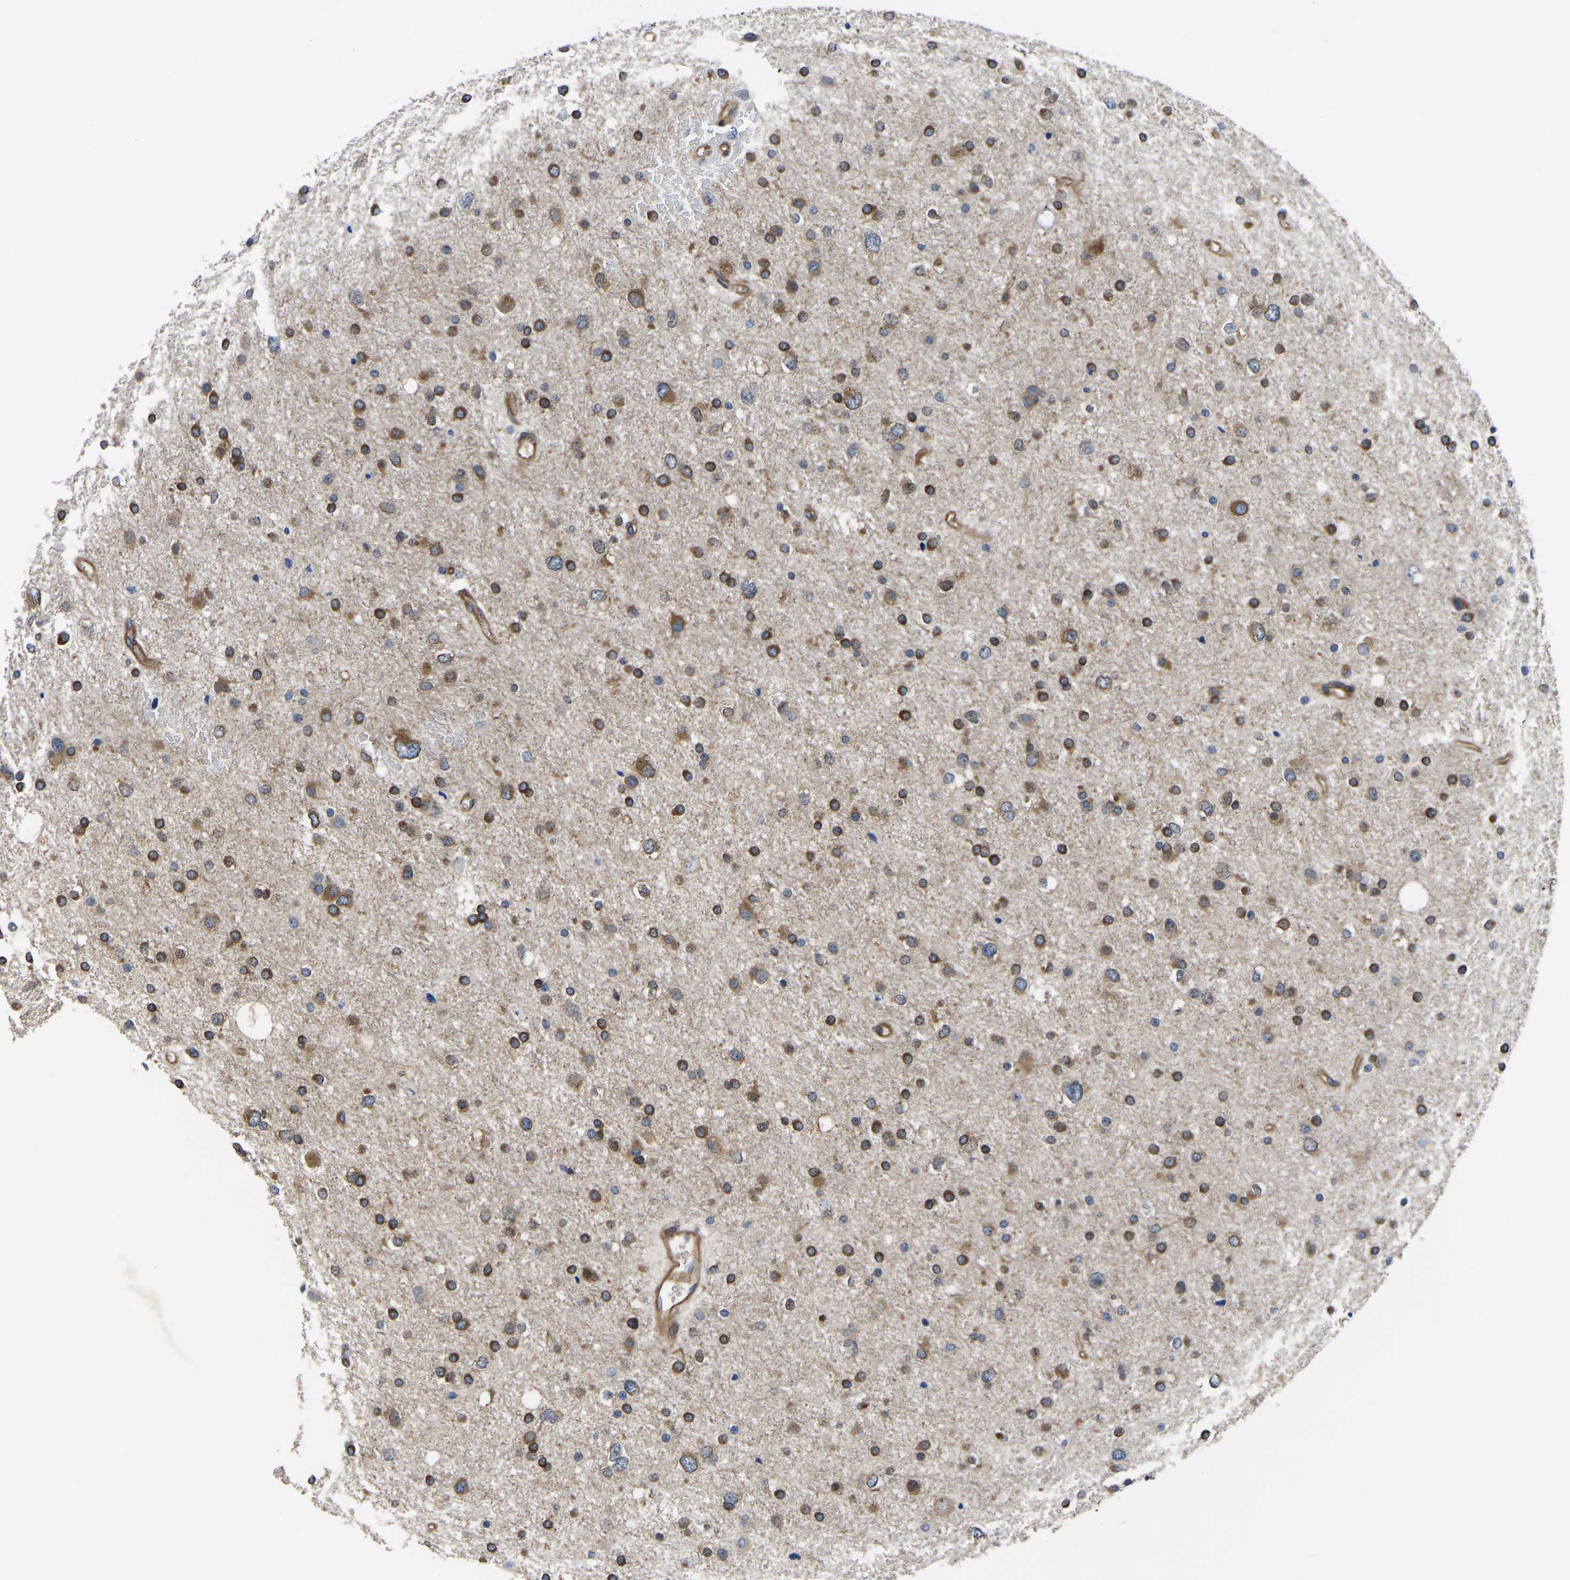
{"staining": {"intensity": "moderate", "quantity": ">75%", "location": "cytoplasmic/membranous"}, "tissue": "glioma", "cell_type": "Tumor cells", "image_type": "cancer", "snomed": [{"axis": "morphology", "description": "Glioma, malignant, Low grade"}, {"axis": "topography", "description": "Brain"}], "caption": "Malignant glioma (low-grade) tissue demonstrates moderate cytoplasmic/membranous staining in approximately >75% of tumor cells", "gene": "TFG", "patient": {"sex": "female", "age": 37}}